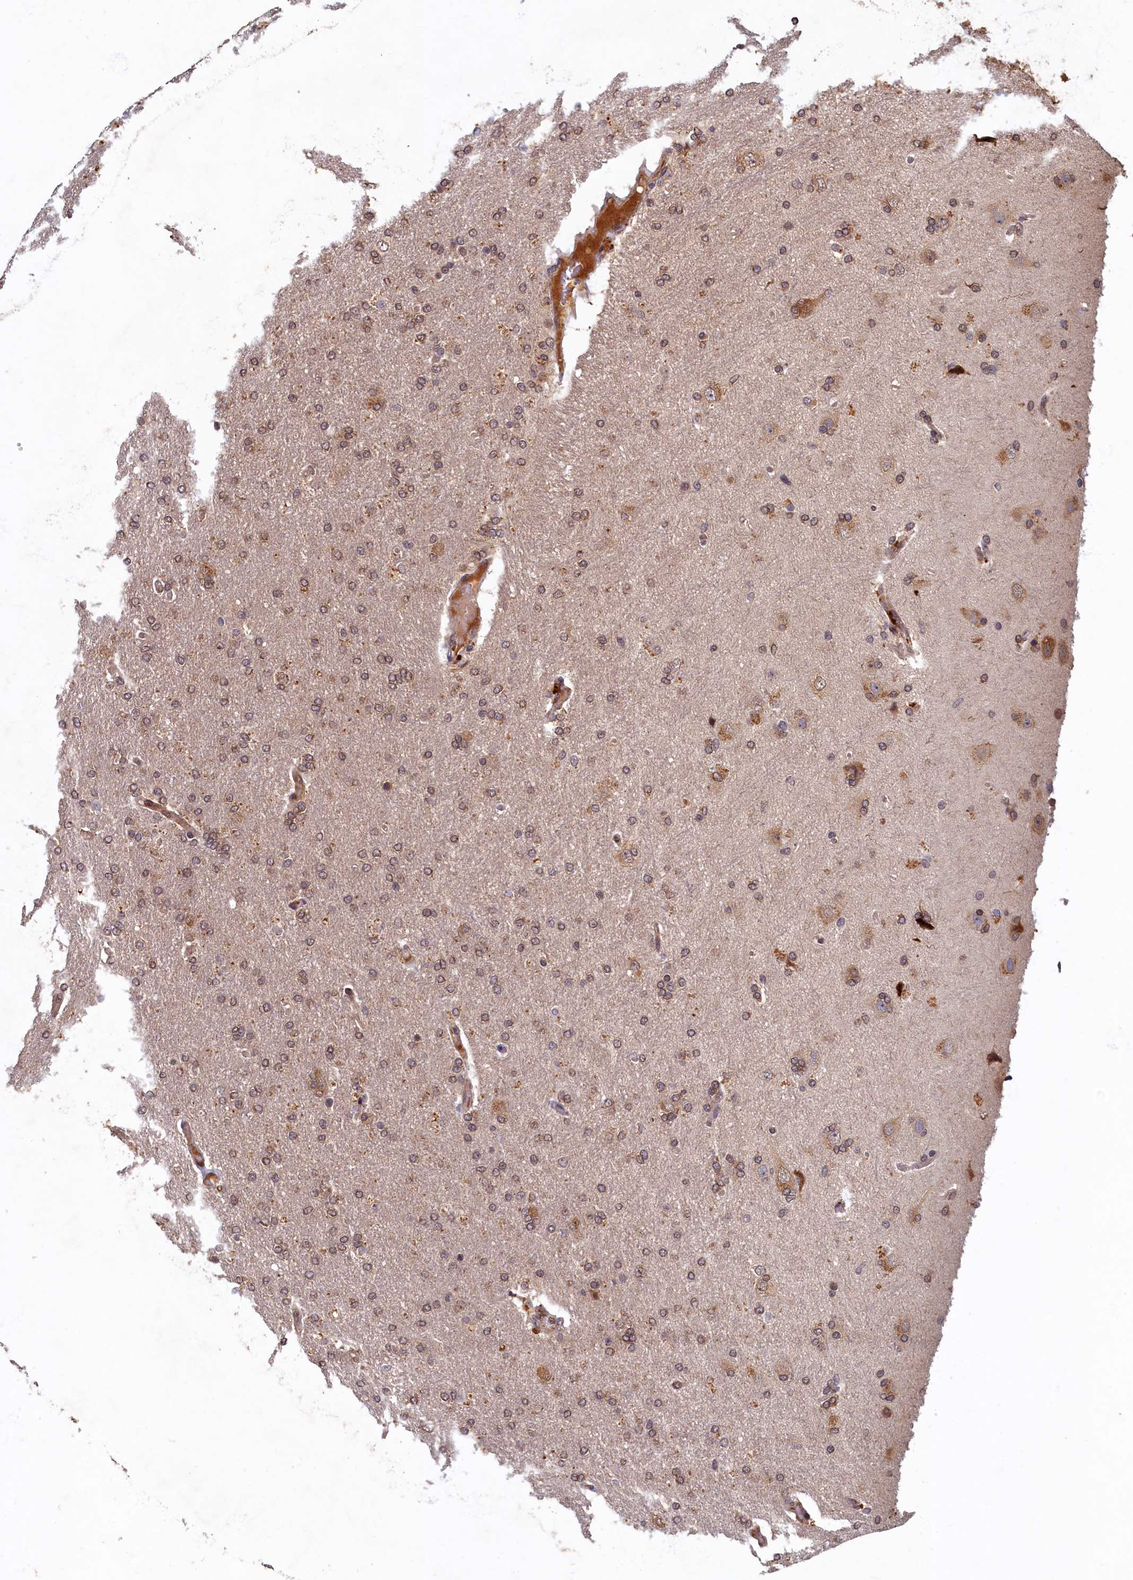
{"staining": {"intensity": "moderate", "quantity": "25%-75%", "location": "cytoplasmic/membranous"}, "tissue": "glioma", "cell_type": "Tumor cells", "image_type": "cancer", "snomed": [{"axis": "morphology", "description": "Glioma, malignant, High grade"}, {"axis": "topography", "description": "Brain"}], "caption": "Human glioma stained with a protein marker exhibits moderate staining in tumor cells.", "gene": "LCMT2", "patient": {"sex": "male", "age": 72}}